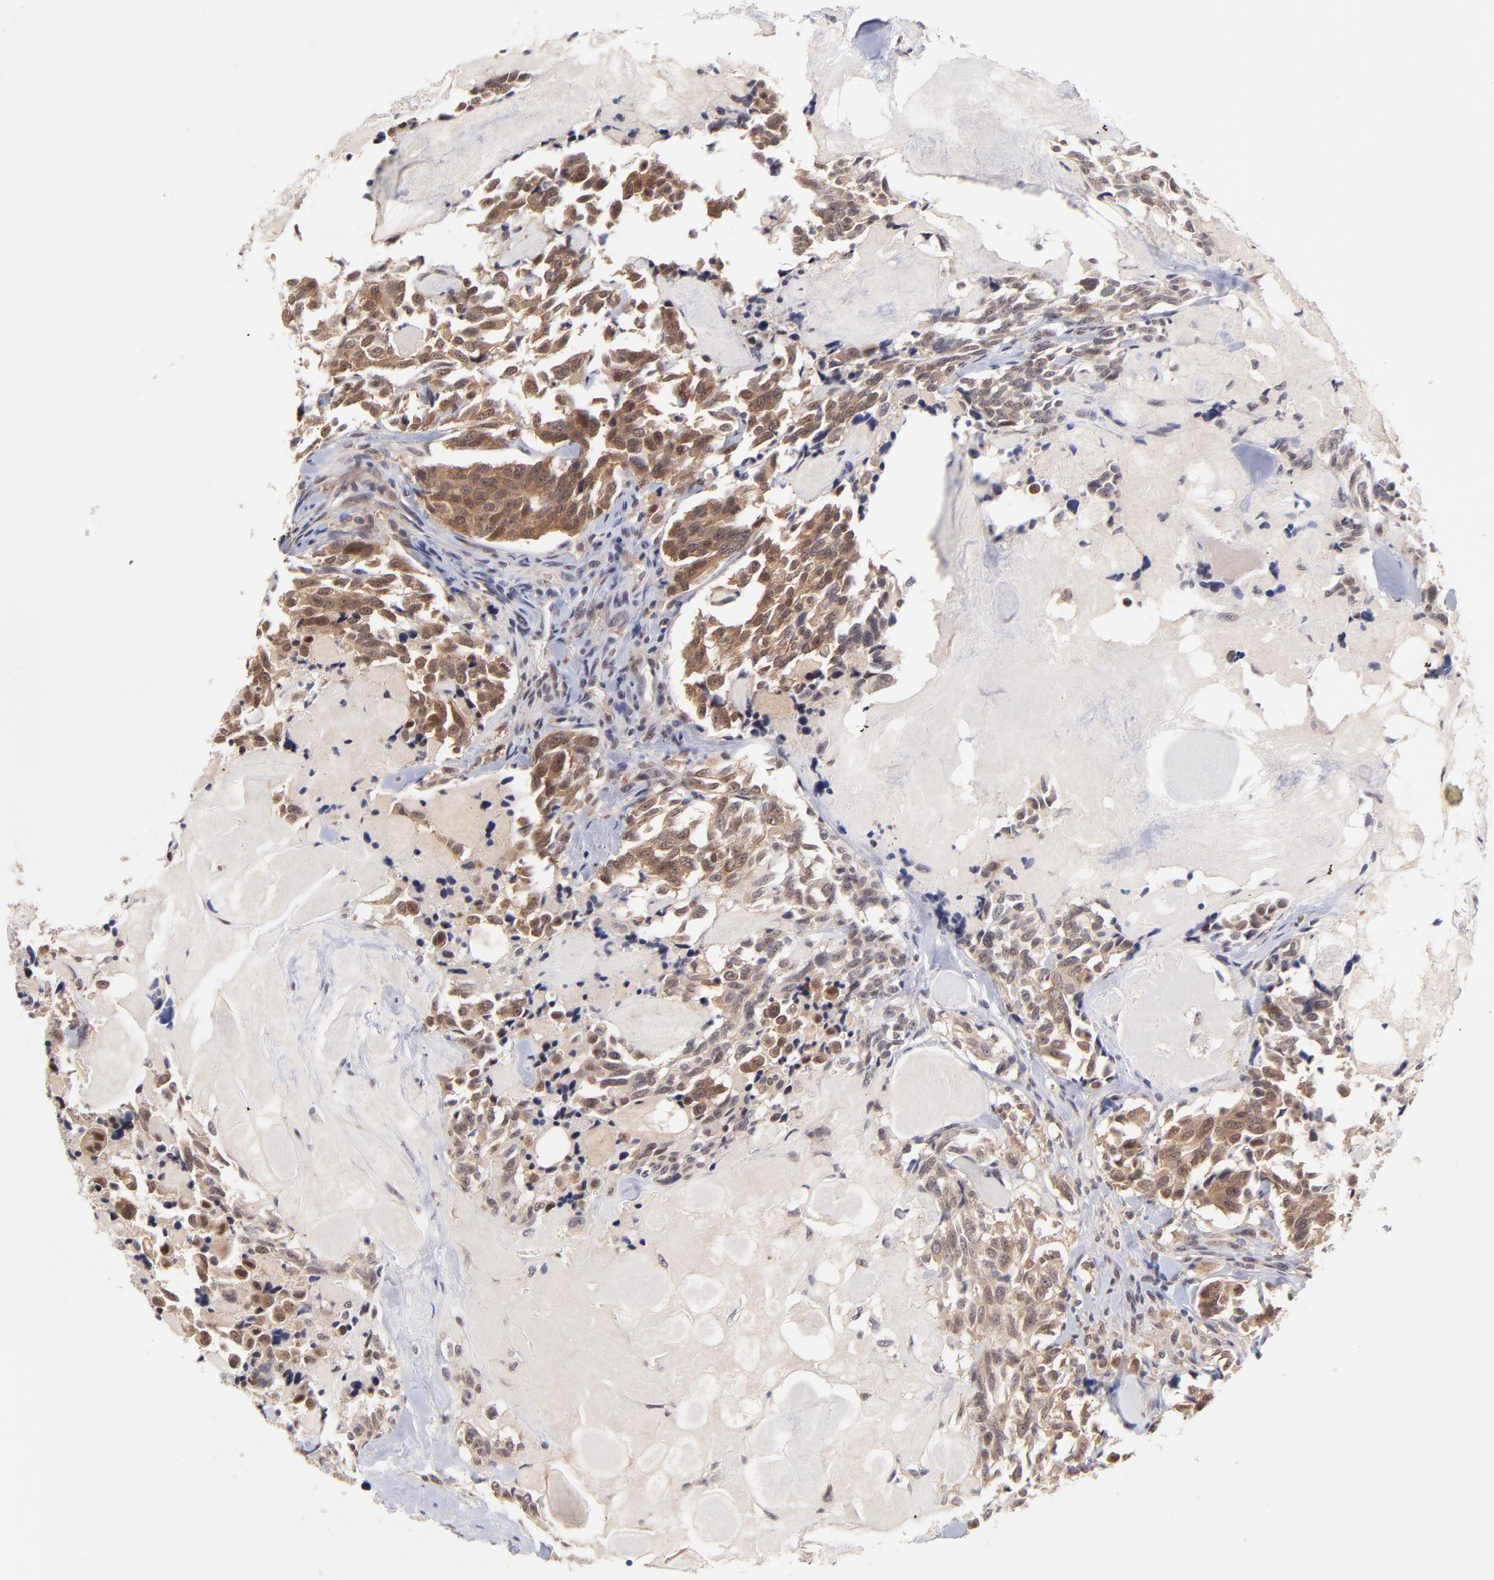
{"staining": {"intensity": "strong", "quantity": ">75%", "location": "cytoplasmic/membranous"}, "tissue": "thyroid cancer", "cell_type": "Tumor cells", "image_type": "cancer", "snomed": [{"axis": "morphology", "description": "Carcinoma, NOS"}, {"axis": "morphology", "description": "Carcinoid, malignant, NOS"}, {"axis": "topography", "description": "Thyroid gland"}], "caption": "Tumor cells demonstrate strong cytoplasmic/membranous positivity in about >75% of cells in thyroid cancer.", "gene": "UBE2E3", "patient": {"sex": "male", "age": 33}}